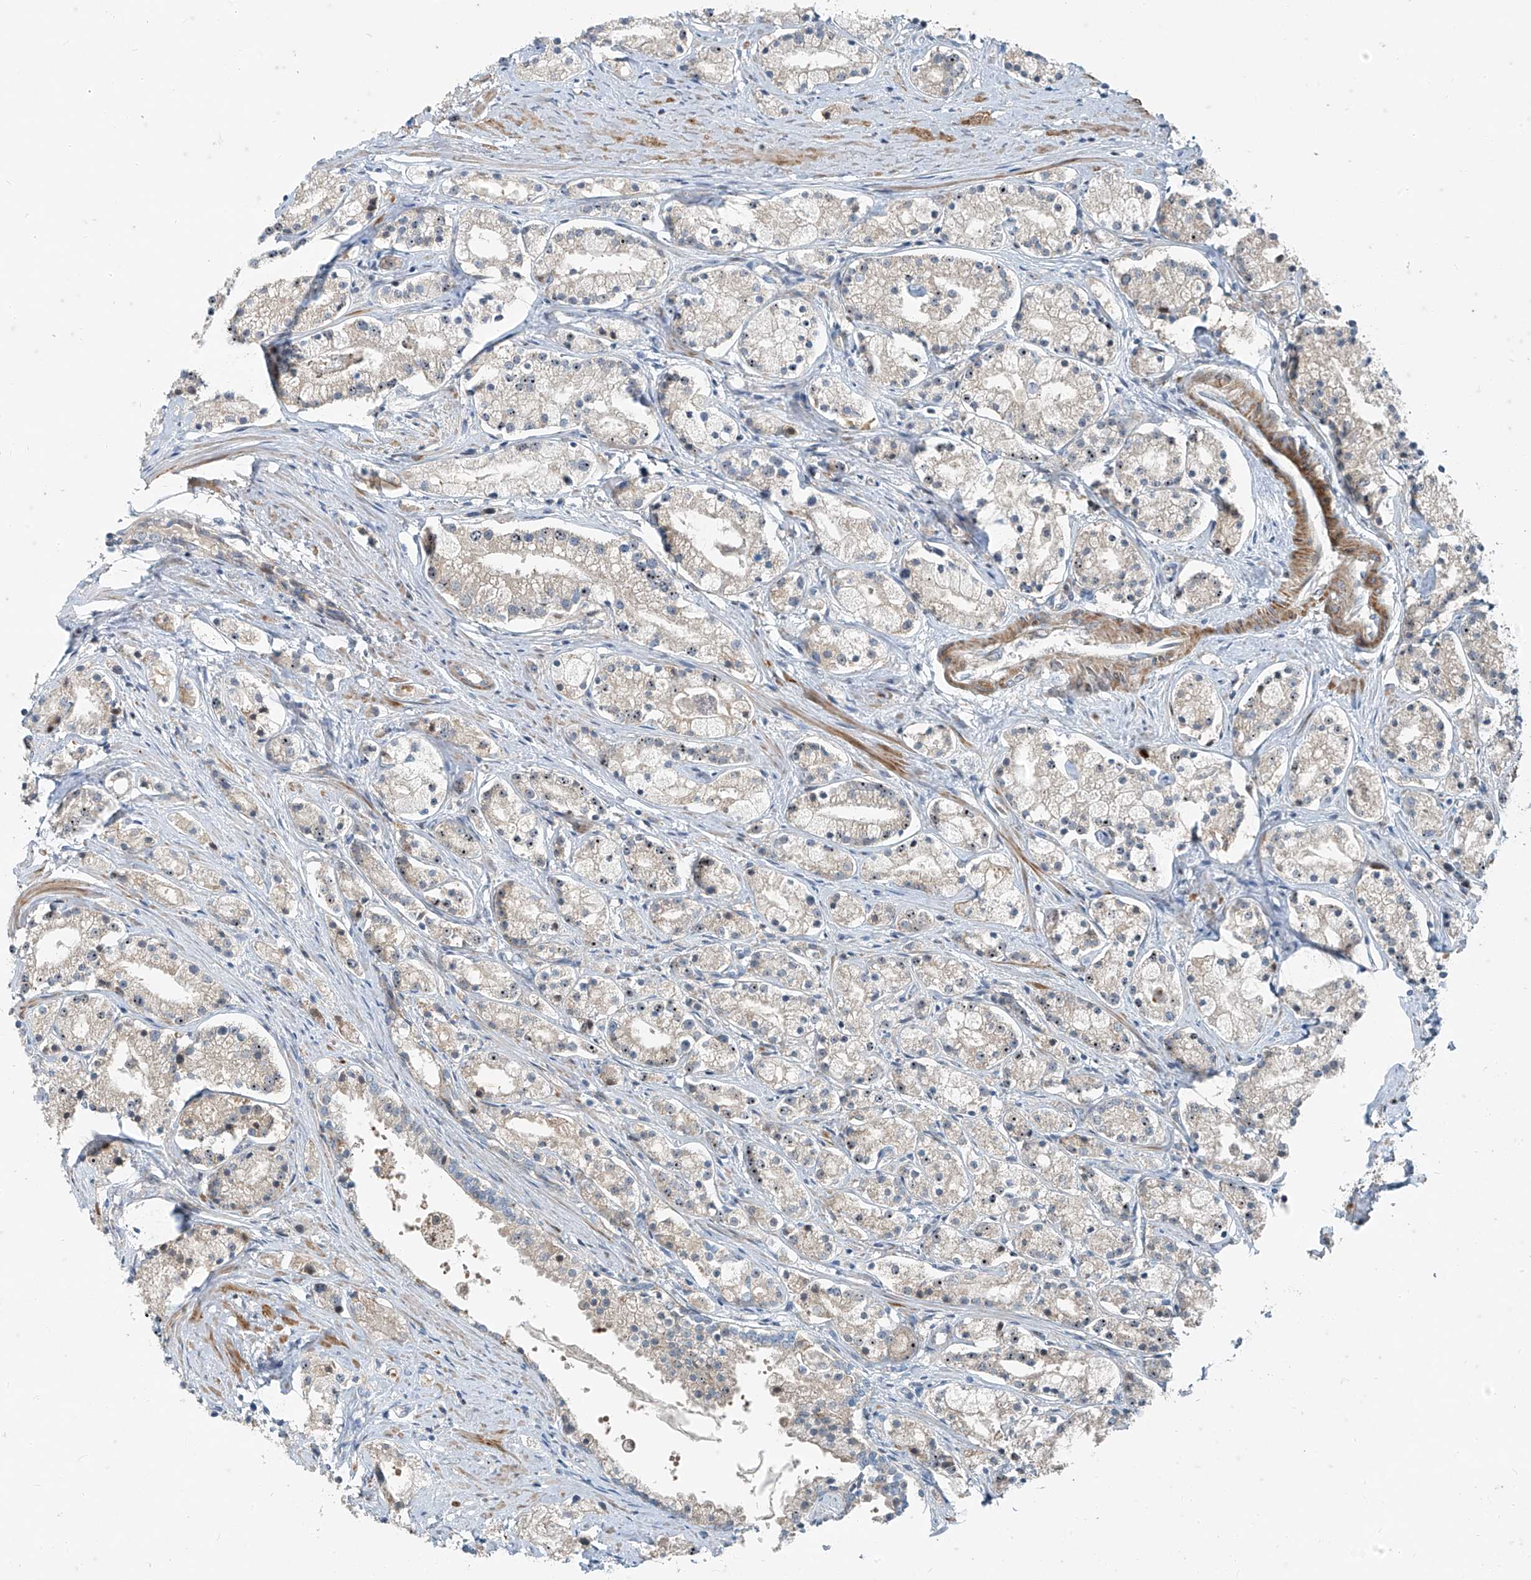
{"staining": {"intensity": "negative", "quantity": "none", "location": "none"}, "tissue": "prostate cancer", "cell_type": "Tumor cells", "image_type": "cancer", "snomed": [{"axis": "morphology", "description": "Adenocarcinoma, High grade"}, {"axis": "topography", "description": "Prostate"}], "caption": "Tumor cells are negative for brown protein staining in prostate adenocarcinoma (high-grade).", "gene": "PPCS", "patient": {"sex": "male", "age": 69}}